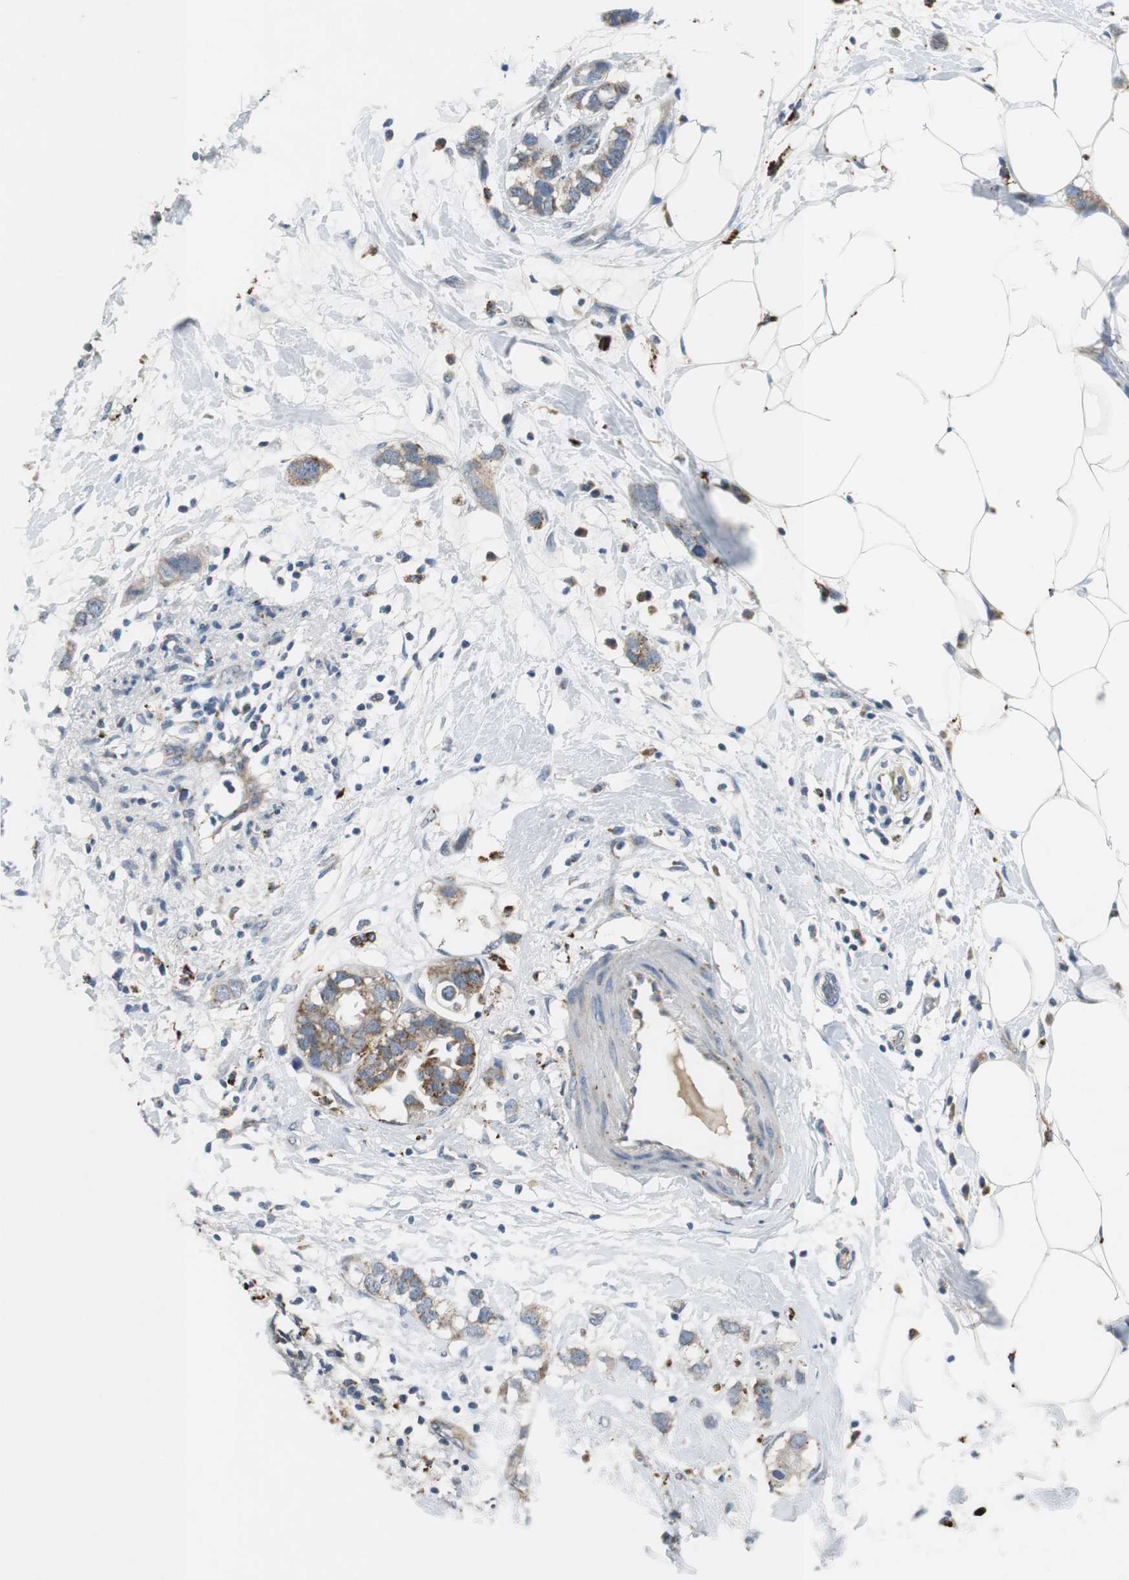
{"staining": {"intensity": "weak", "quantity": "25%-75%", "location": "cytoplasmic/membranous"}, "tissue": "breast cancer", "cell_type": "Tumor cells", "image_type": "cancer", "snomed": [{"axis": "morphology", "description": "Normal tissue, NOS"}, {"axis": "morphology", "description": "Duct carcinoma"}, {"axis": "topography", "description": "Breast"}], "caption": "An immunohistochemistry image of tumor tissue is shown. Protein staining in brown highlights weak cytoplasmic/membranous positivity in breast cancer within tumor cells.", "gene": "NLGN1", "patient": {"sex": "female", "age": 50}}